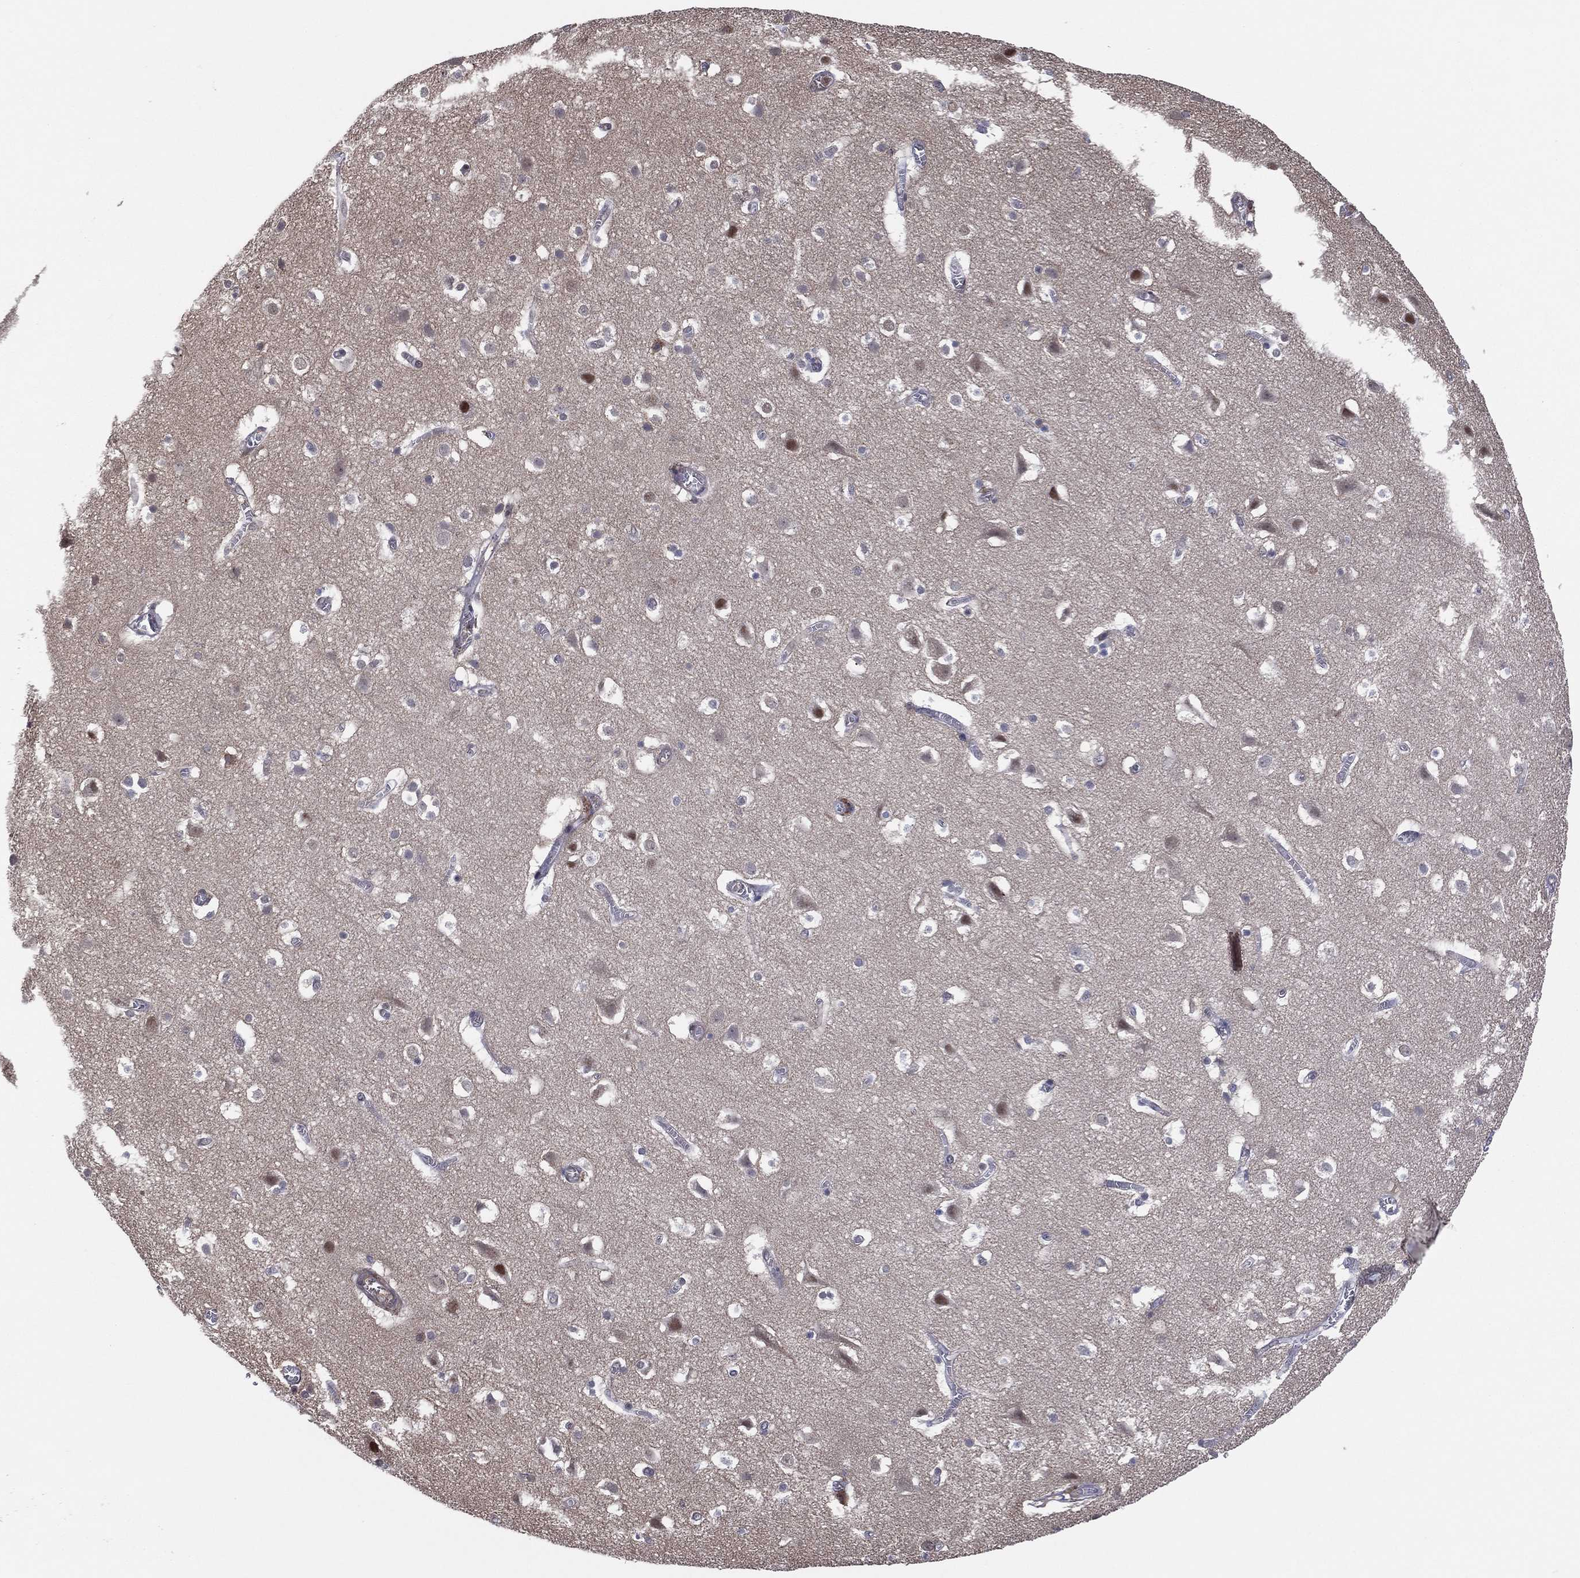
{"staining": {"intensity": "negative", "quantity": "none", "location": "none"}, "tissue": "cerebral cortex", "cell_type": "Endothelial cells", "image_type": "normal", "snomed": [{"axis": "morphology", "description": "Normal tissue, NOS"}, {"axis": "topography", "description": "Cerebral cortex"}], "caption": "High magnification brightfield microscopy of normal cerebral cortex stained with DAB (3,3'-diaminobenzidine) (brown) and counterstained with hematoxylin (blue): endothelial cells show no significant staining. (IHC, brightfield microscopy, high magnification).", "gene": "ICOSLG", "patient": {"sex": "male", "age": 59}}